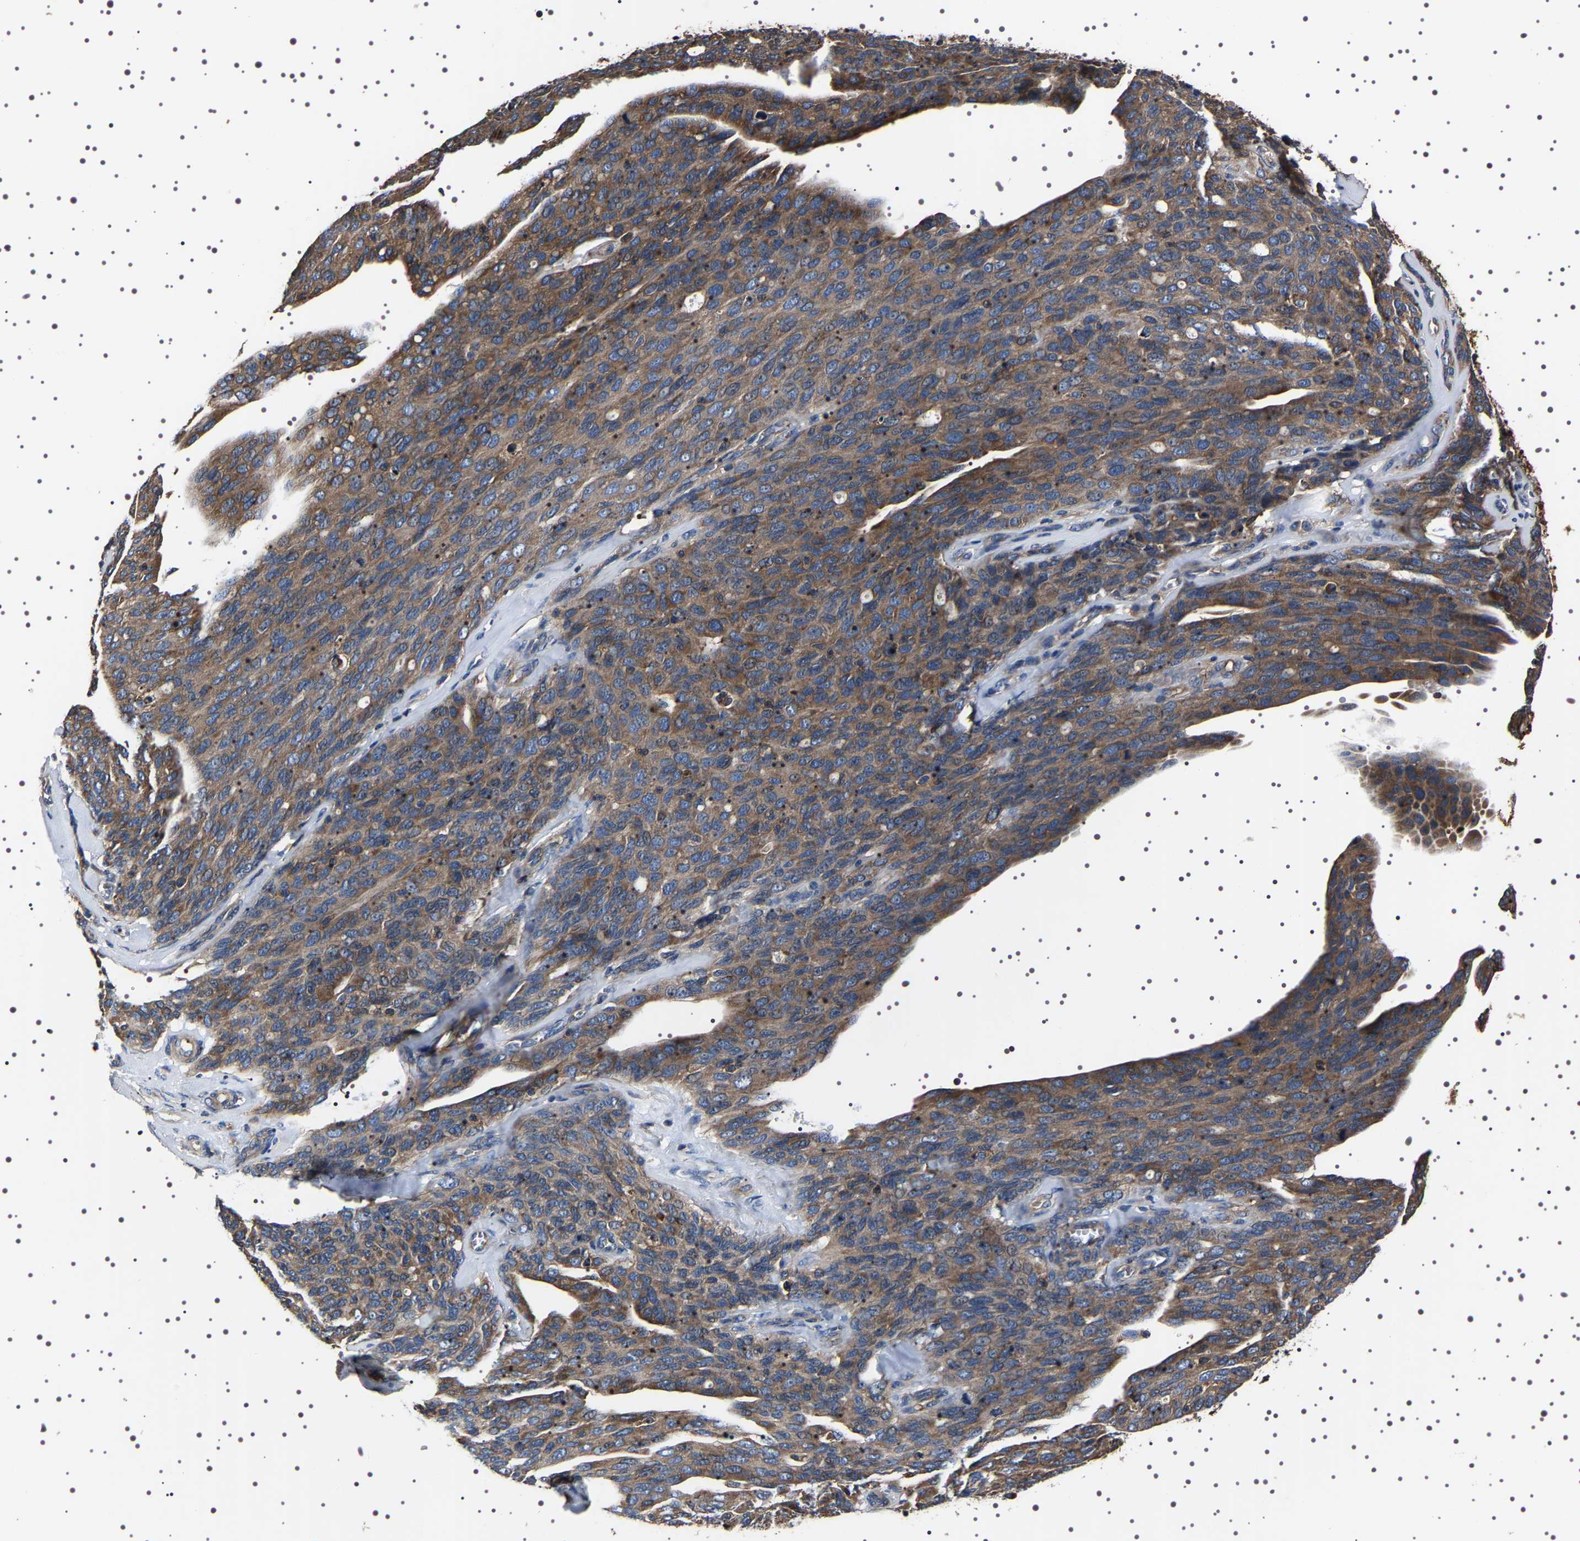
{"staining": {"intensity": "moderate", "quantity": ">75%", "location": "cytoplasmic/membranous"}, "tissue": "ovarian cancer", "cell_type": "Tumor cells", "image_type": "cancer", "snomed": [{"axis": "morphology", "description": "Carcinoma, endometroid"}, {"axis": "topography", "description": "Ovary"}], "caption": "An IHC histopathology image of neoplastic tissue is shown. Protein staining in brown highlights moderate cytoplasmic/membranous positivity in endometroid carcinoma (ovarian) within tumor cells.", "gene": "WDR1", "patient": {"sex": "female", "age": 60}}